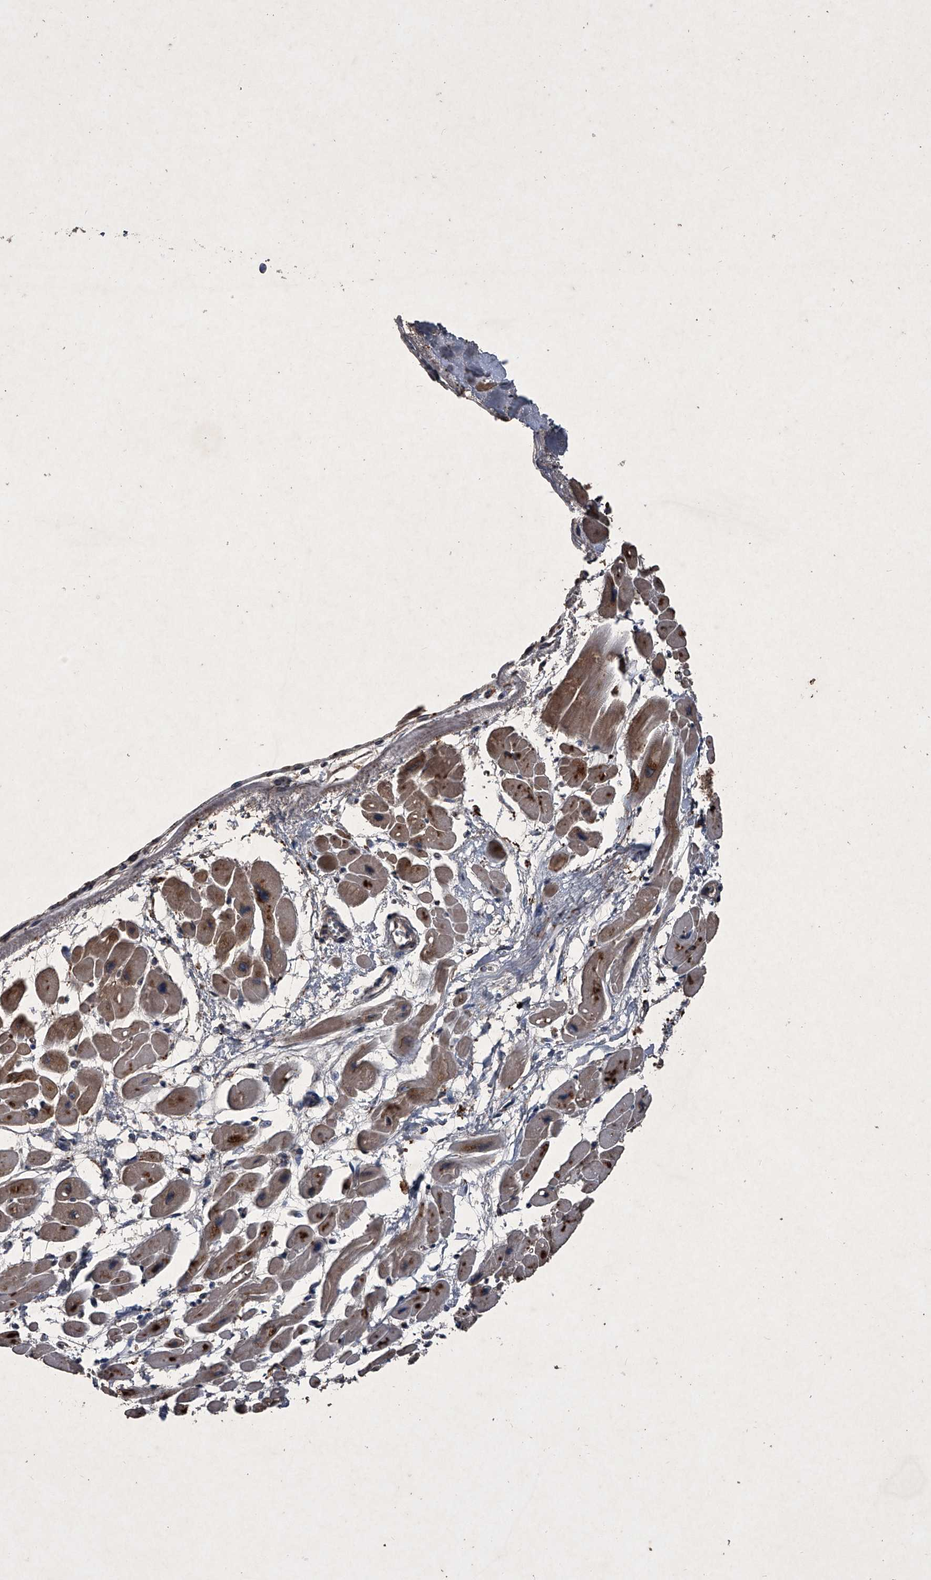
{"staining": {"intensity": "moderate", "quantity": ">75%", "location": "cytoplasmic/membranous"}, "tissue": "heart muscle", "cell_type": "Cardiomyocytes", "image_type": "normal", "snomed": [{"axis": "morphology", "description": "Normal tissue, NOS"}, {"axis": "topography", "description": "Heart"}], "caption": "A brown stain labels moderate cytoplasmic/membranous expression of a protein in cardiomyocytes of normal heart muscle. (Brightfield microscopy of DAB IHC at high magnification).", "gene": "MAPKAP1", "patient": {"sex": "female", "age": 54}}